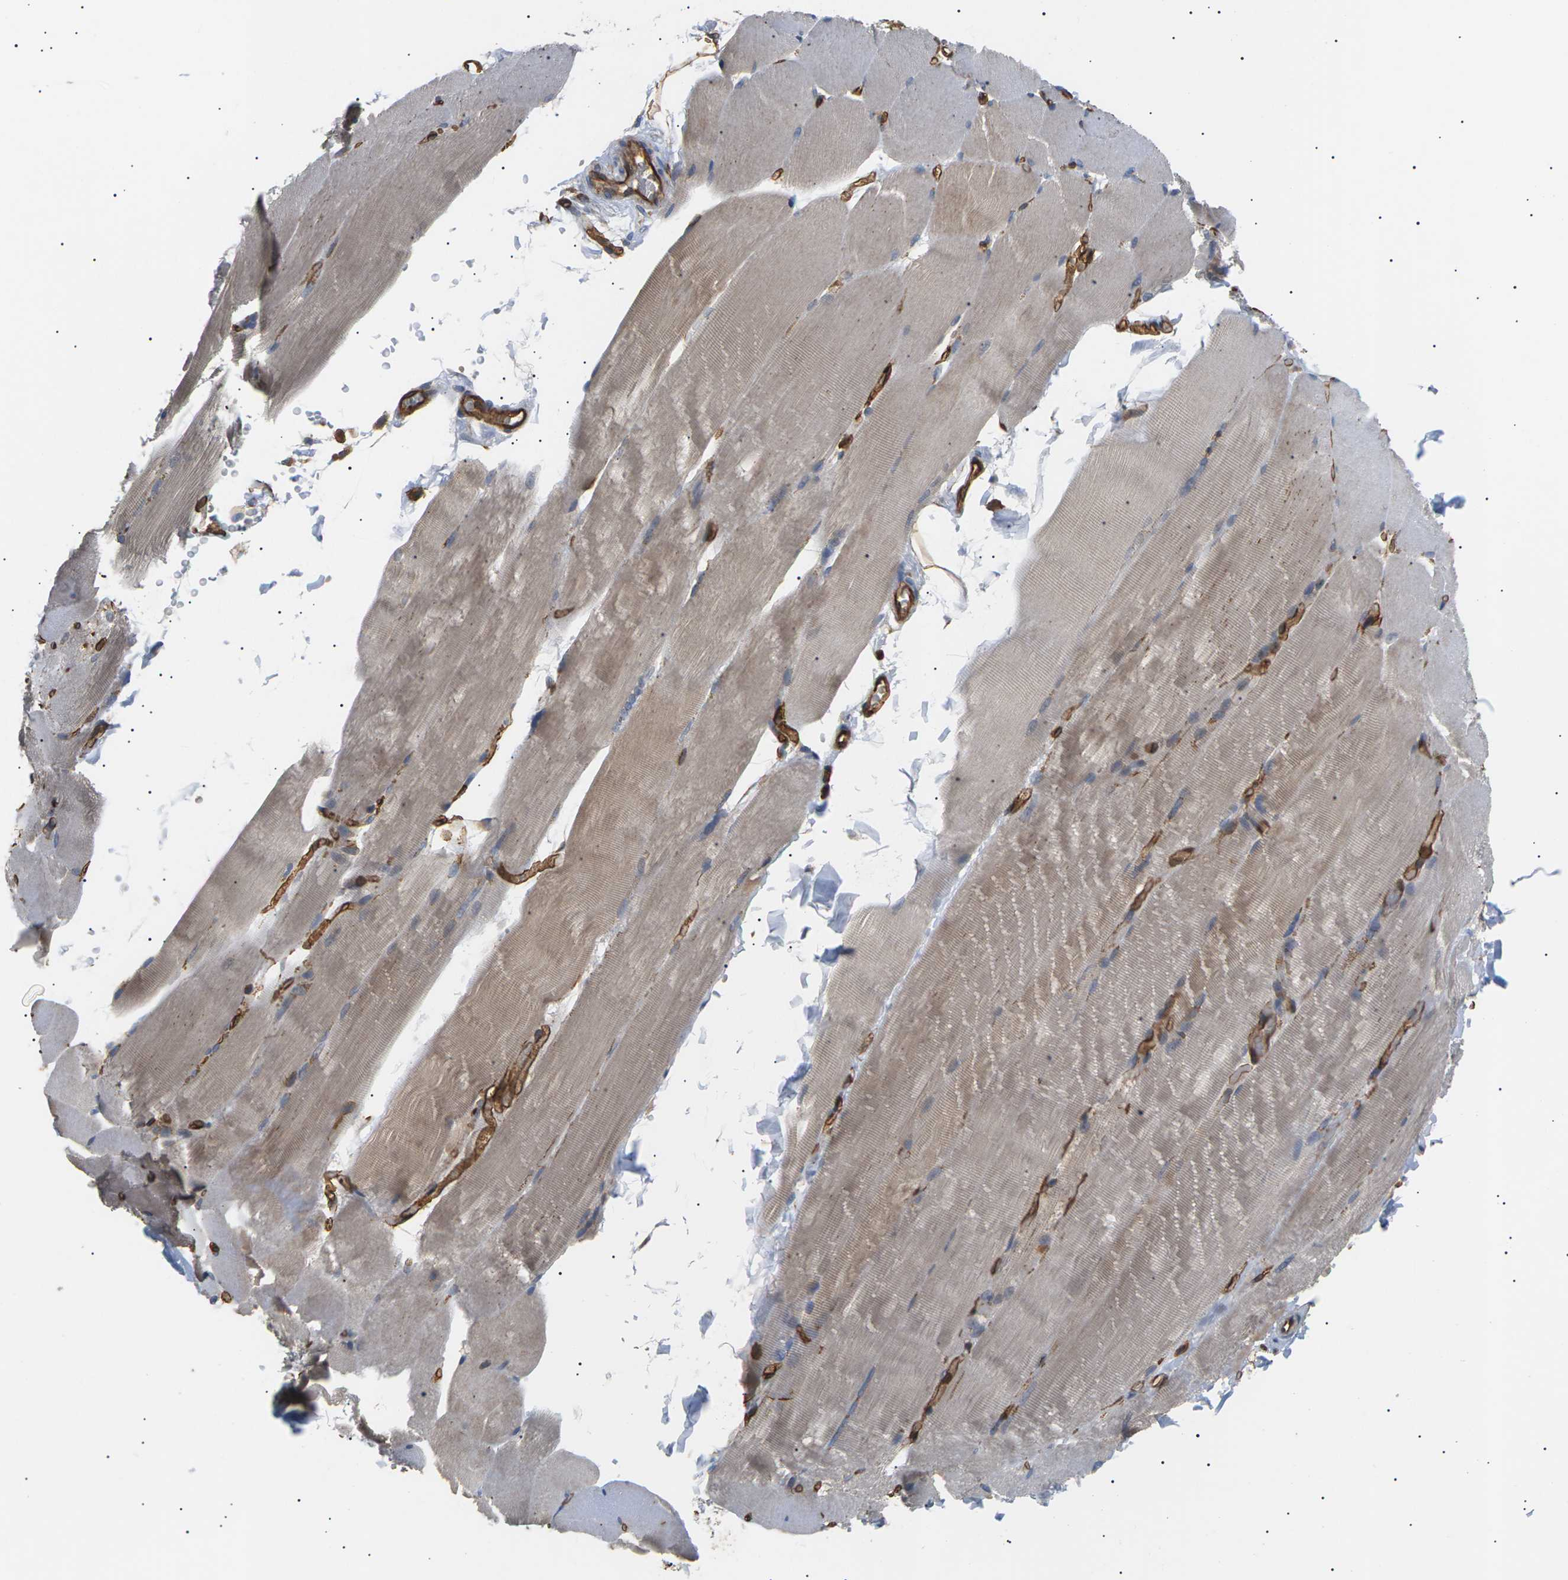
{"staining": {"intensity": "weak", "quantity": ">75%", "location": "cytoplasmic/membranous"}, "tissue": "skeletal muscle", "cell_type": "Myocytes", "image_type": "normal", "snomed": [{"axis": "morphology", "description": "Normal tissue, NOS"}, {"axis": "topography", "description": "Skin"}, {"axis": "topography", "description": "Skeletal muscle"}], "caption": "The histopathology image exhibits staining of normal skeletal muscle, revealing weak cytoplasmic/membranous protein positivity (brown color) within myocytes.", "gene": "TMTC4", "patient": {"sex": "male", "age": 83}}